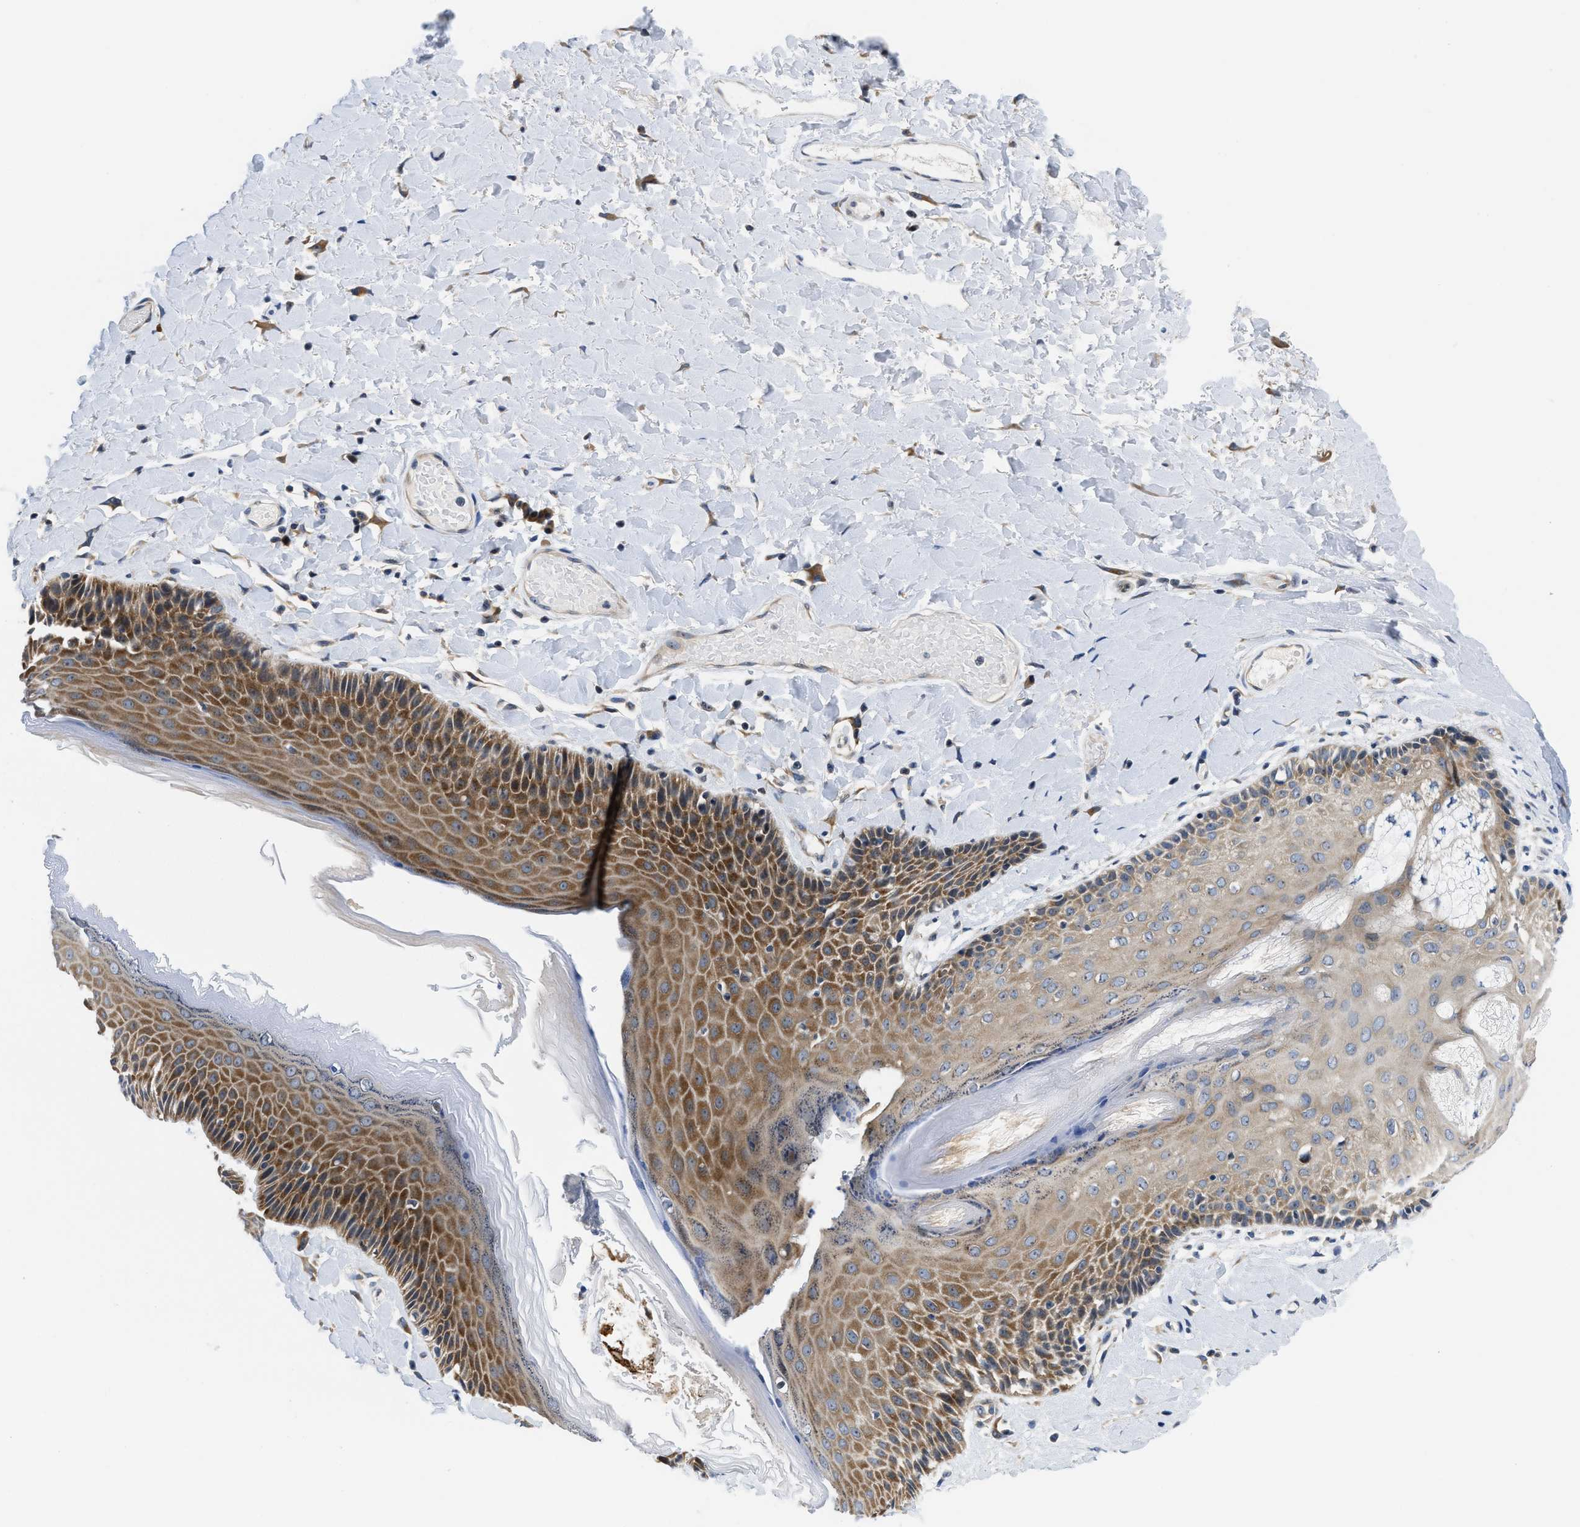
{"staining": {"intensity": "moderate", "quantity": ">75%", "location": "cytoplasmic/membranous"}, "tissue": "skin", "cell_type": "Epidermal cells", "image_type": "normal", "snomed": [{"axis": "morphology", "description": "Normal tissue, NOS"}, {"axis": "topography", "description": "Anal"}], "caption": "Skin stained with immunohistochemistry exhibits moderate cytoplasmic/membranous staining in approximately >75% of epidermal cells.", "gene": "IKBKE", "patient": {"sex": "male", "age": 69}}